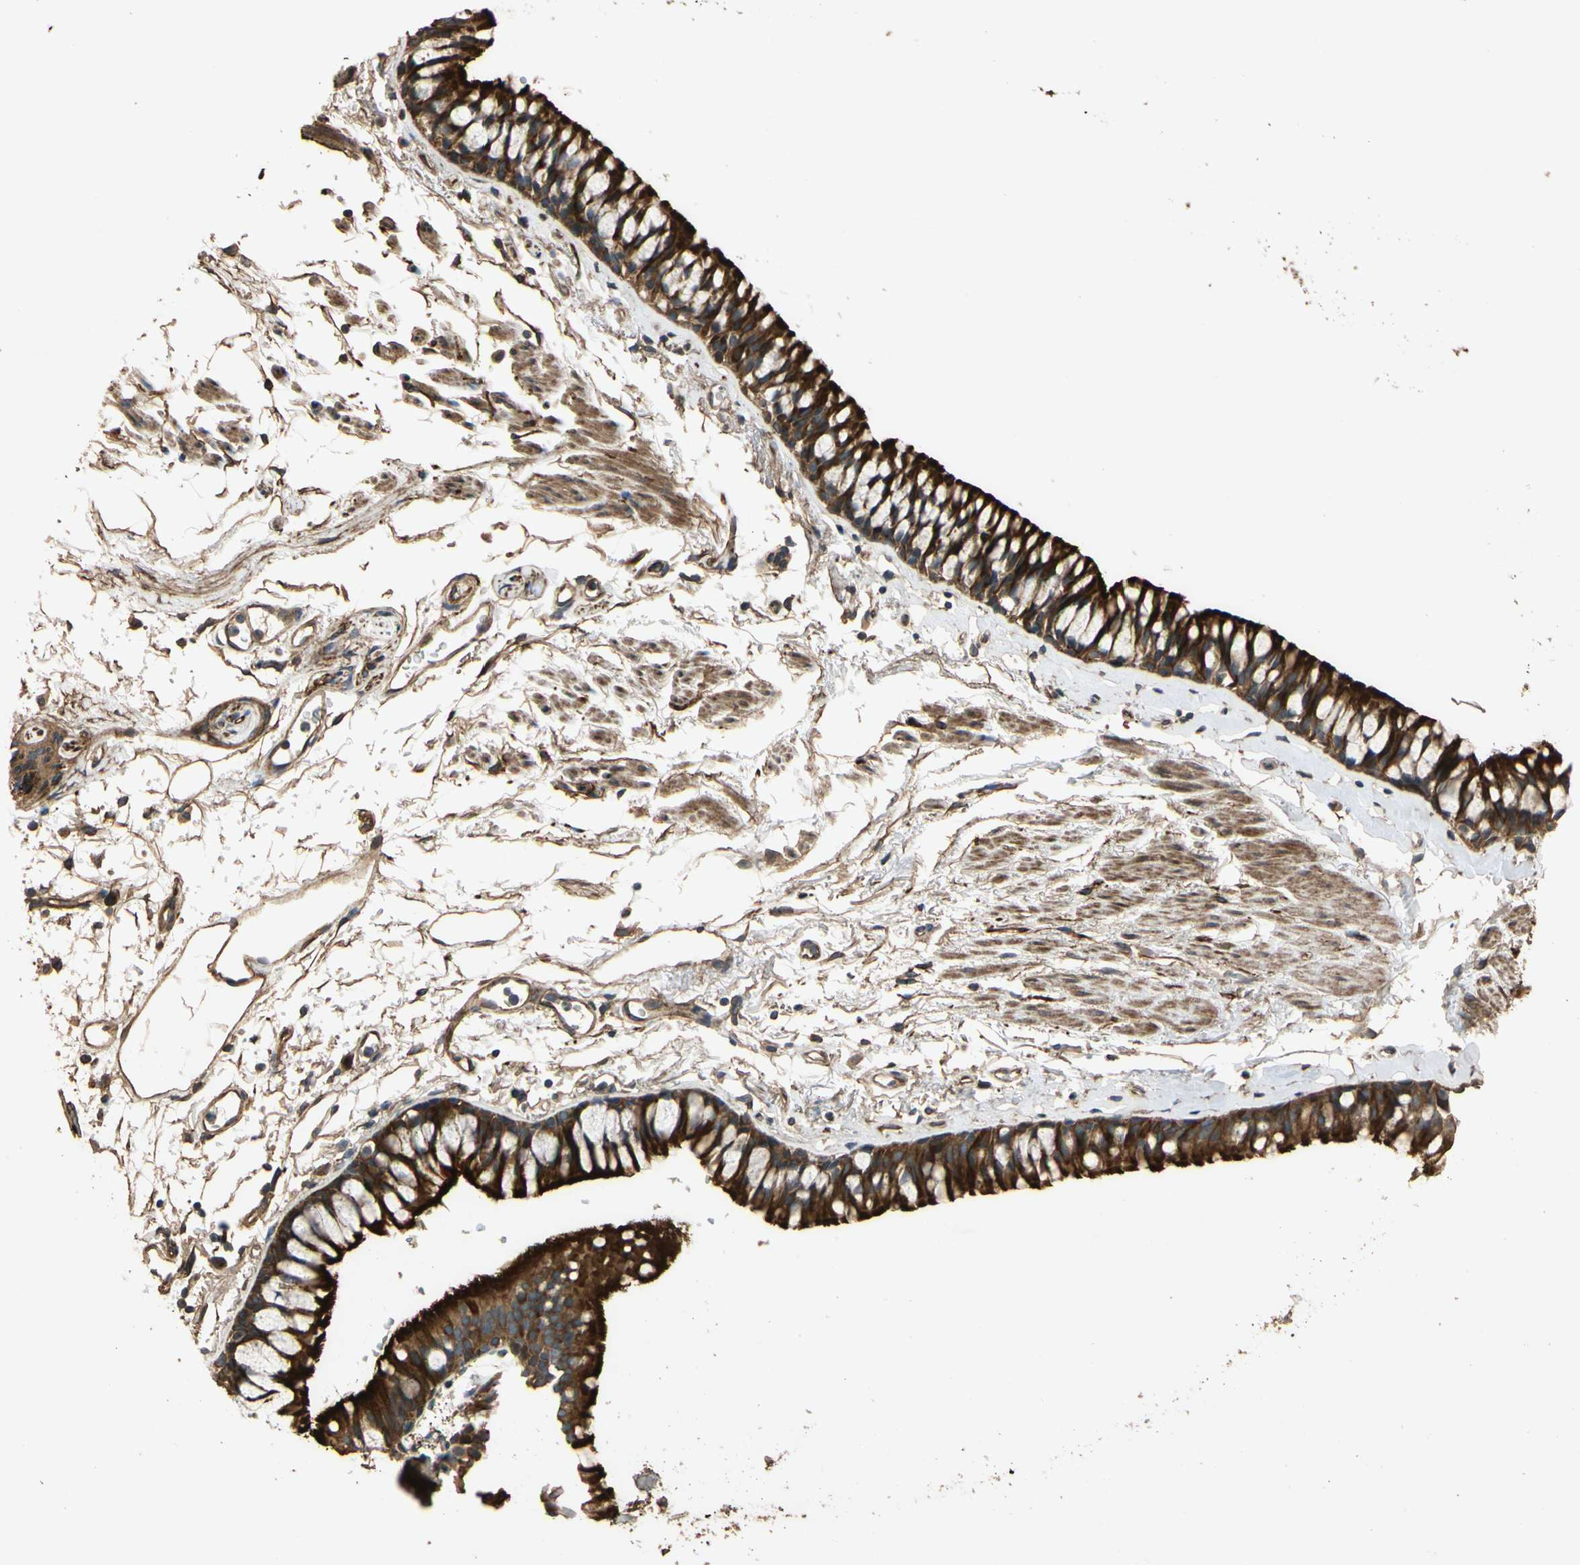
{"staining": {"intensity": "strong", "quantity": ">75%", "location": "cytoplasmic/membranous"}, "tissue": "bronchus", "cell_type": "Respiratory epithelial cells", "image_type": "normal", "snomed": [{"axis": "morphology", "description": "Normal tissue, NOS"}, {"axis": "topography", "description": "Bronchus"}], "caption": "Bronchus stained with DAB IHC shows high levels of strong cytoplasmic/membranous expression in about >75% of respiratory epithelial cells. The staining was performed using DAB (3,3'-diaminobenzidine), with brown indicating positive protein expression. Nuclei are stained blue with hematoxylin.", "gene": "MGRN1", "patient": {"sex": "female", "age": 73}}